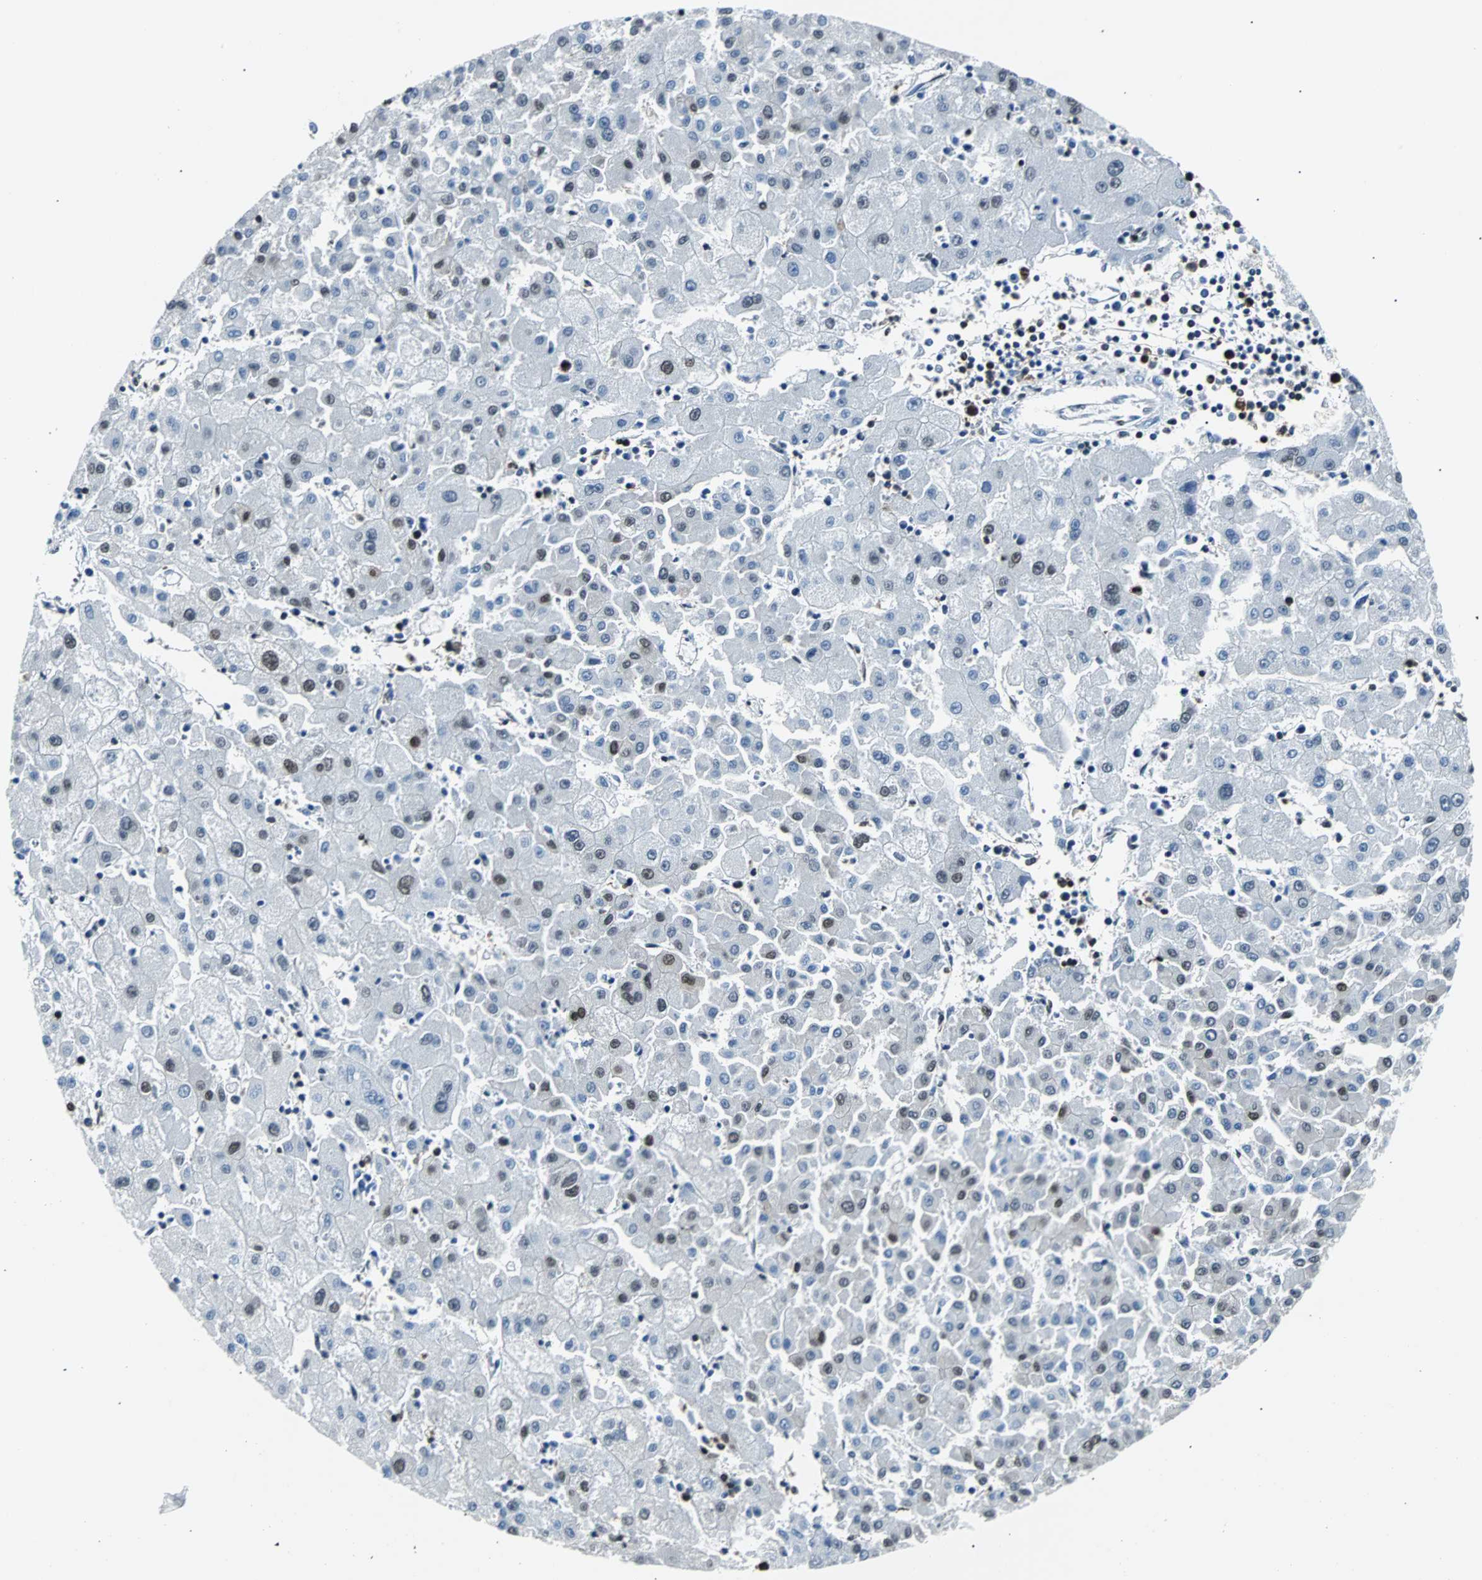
{"staining": {"intensity": "moderate", "quantity": "<25%", "location": "nuclear"}, "tissue": "liver cancer", "cell_type": "Tumor cells", "image_type": "cancer", "snomed": [{"axis": "morphology", "description": "Carcinoma, Hepatocellular, NOS"}, {"axis": "topography", "description": "Liver"}], "caption": "Immunohistochemical staining of hepatocellular carcinoma (liver) exhibits moderate nuclear protein positivity in approximately <25% of tumor cells. The protein of interest is stained brown, and the nuclei are stained in blue (DAB IHC with brightfield microscopy, high magnification).", "gene": "FUBP1", "patient": {"sex": "male", "age": 72}}